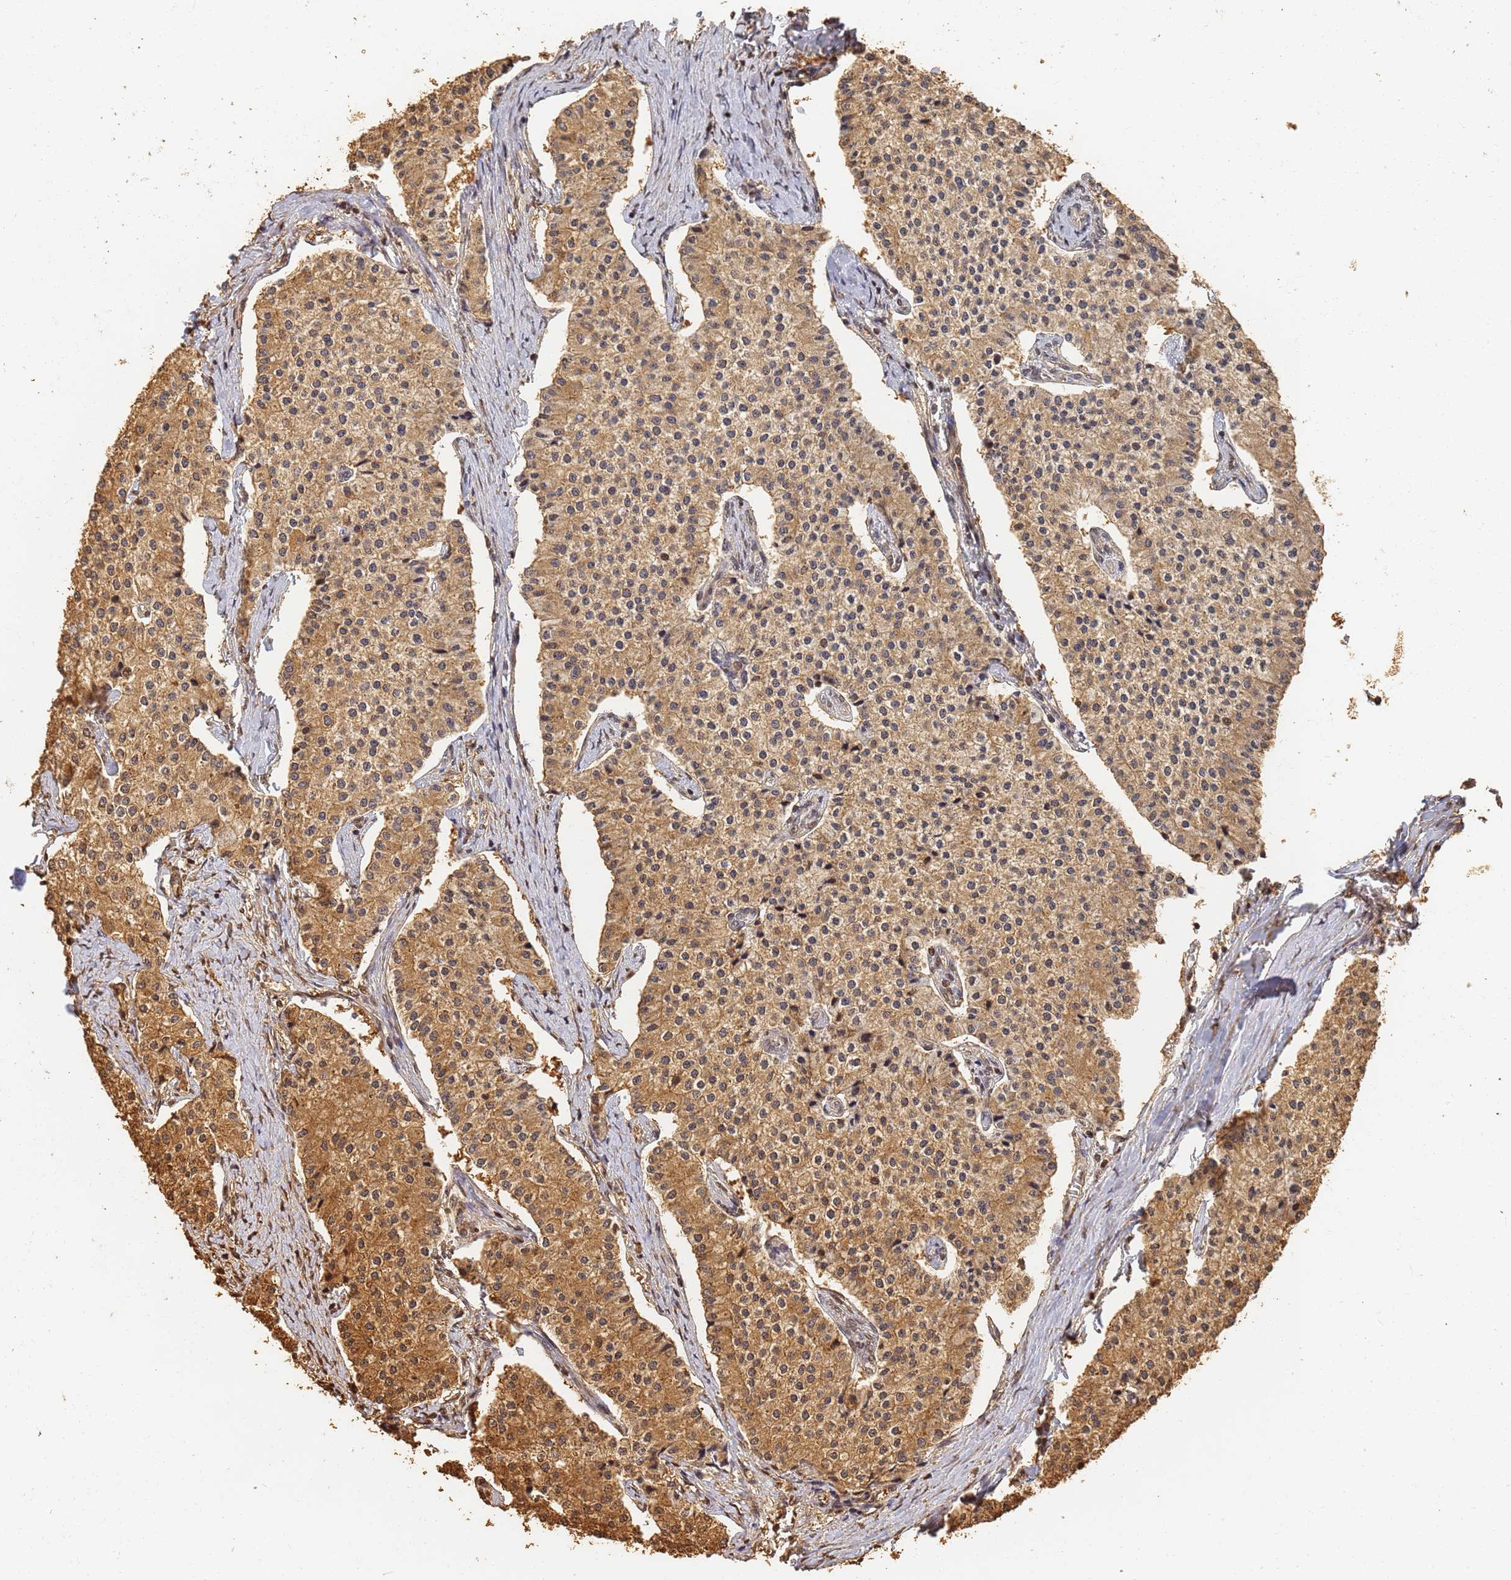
{"staining": {"intensity": "moderate", "quantity": ">75%", "location": "cytoplasmic/membranous,nuclear"}, "tissue": "carcinoid", "cell_type": "Tumor cells", "image_type": "cancer", "snomed": [{"axis": "morphology", "description": "Carcinoid, malignant, NOS"}, {"axis": "topography", "description": "Colon"}], "caption": "A brown stain shows moderate cytoplasmic/membranous and nuclear expression of a protein in carcinoid tumor cells.", "gene": "JAK2", "patient": {"sex": "female", "age": 52}}